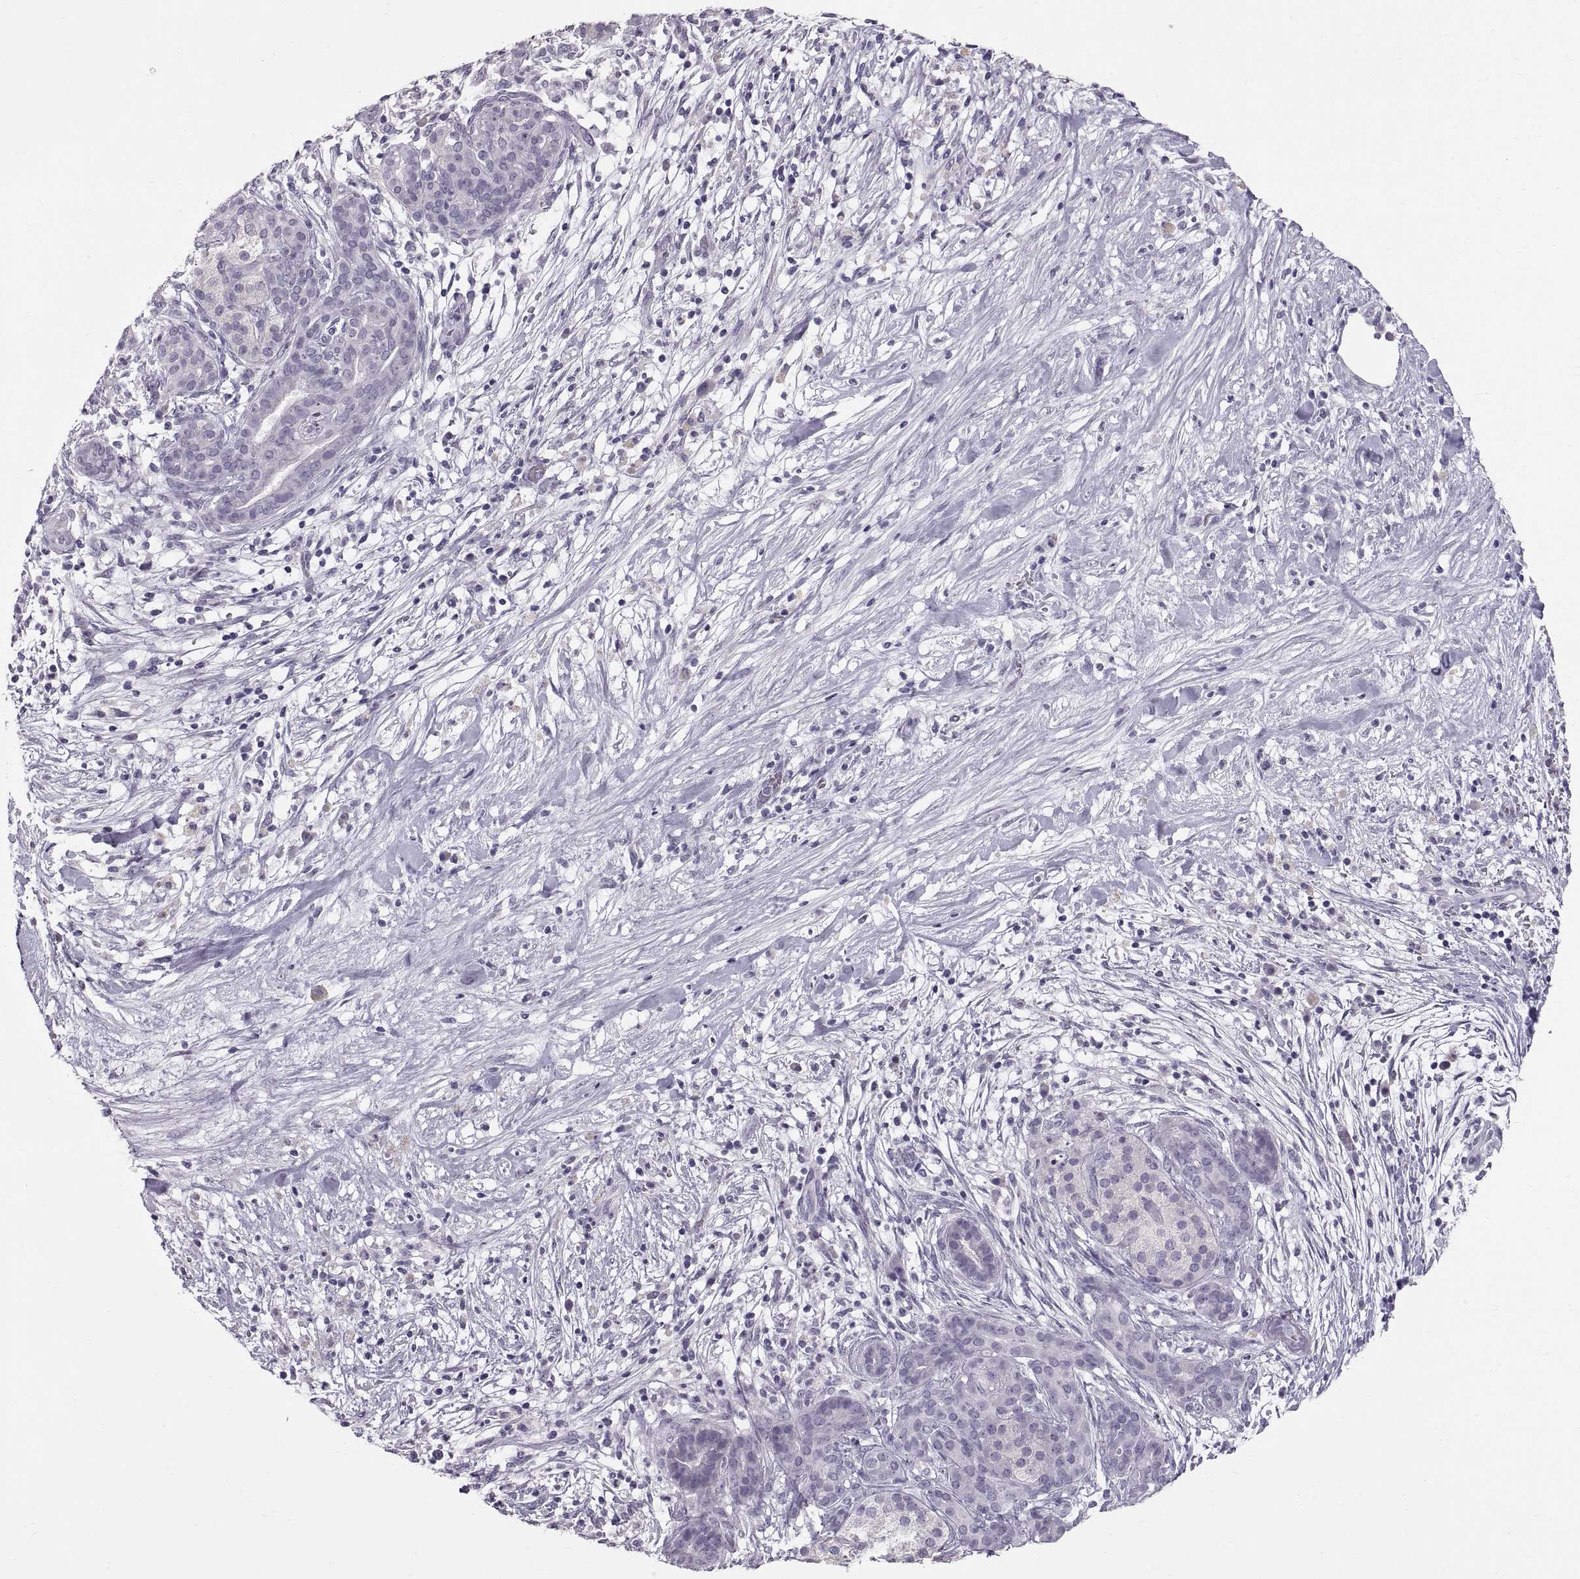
{"staining": {"intensity": "negative", "quantity": "none", "location": "none"}, "tissue": "pancreatic cancer", "cell_type": "Tumor cells", "image_type": "cancer", "snomed": [{"axis": "morphology", "description": "Adenocarcinoma, NOS"}, {"axis": "topography", "description": "Pancreas"}], "caption": "This is an immunohistochemistry (IHC) photomicrograph of pancreatic cancer. There is no expression in tumor cells.", "gene": "SPACDR", "patient": {"sex": "male", "age": 44}}